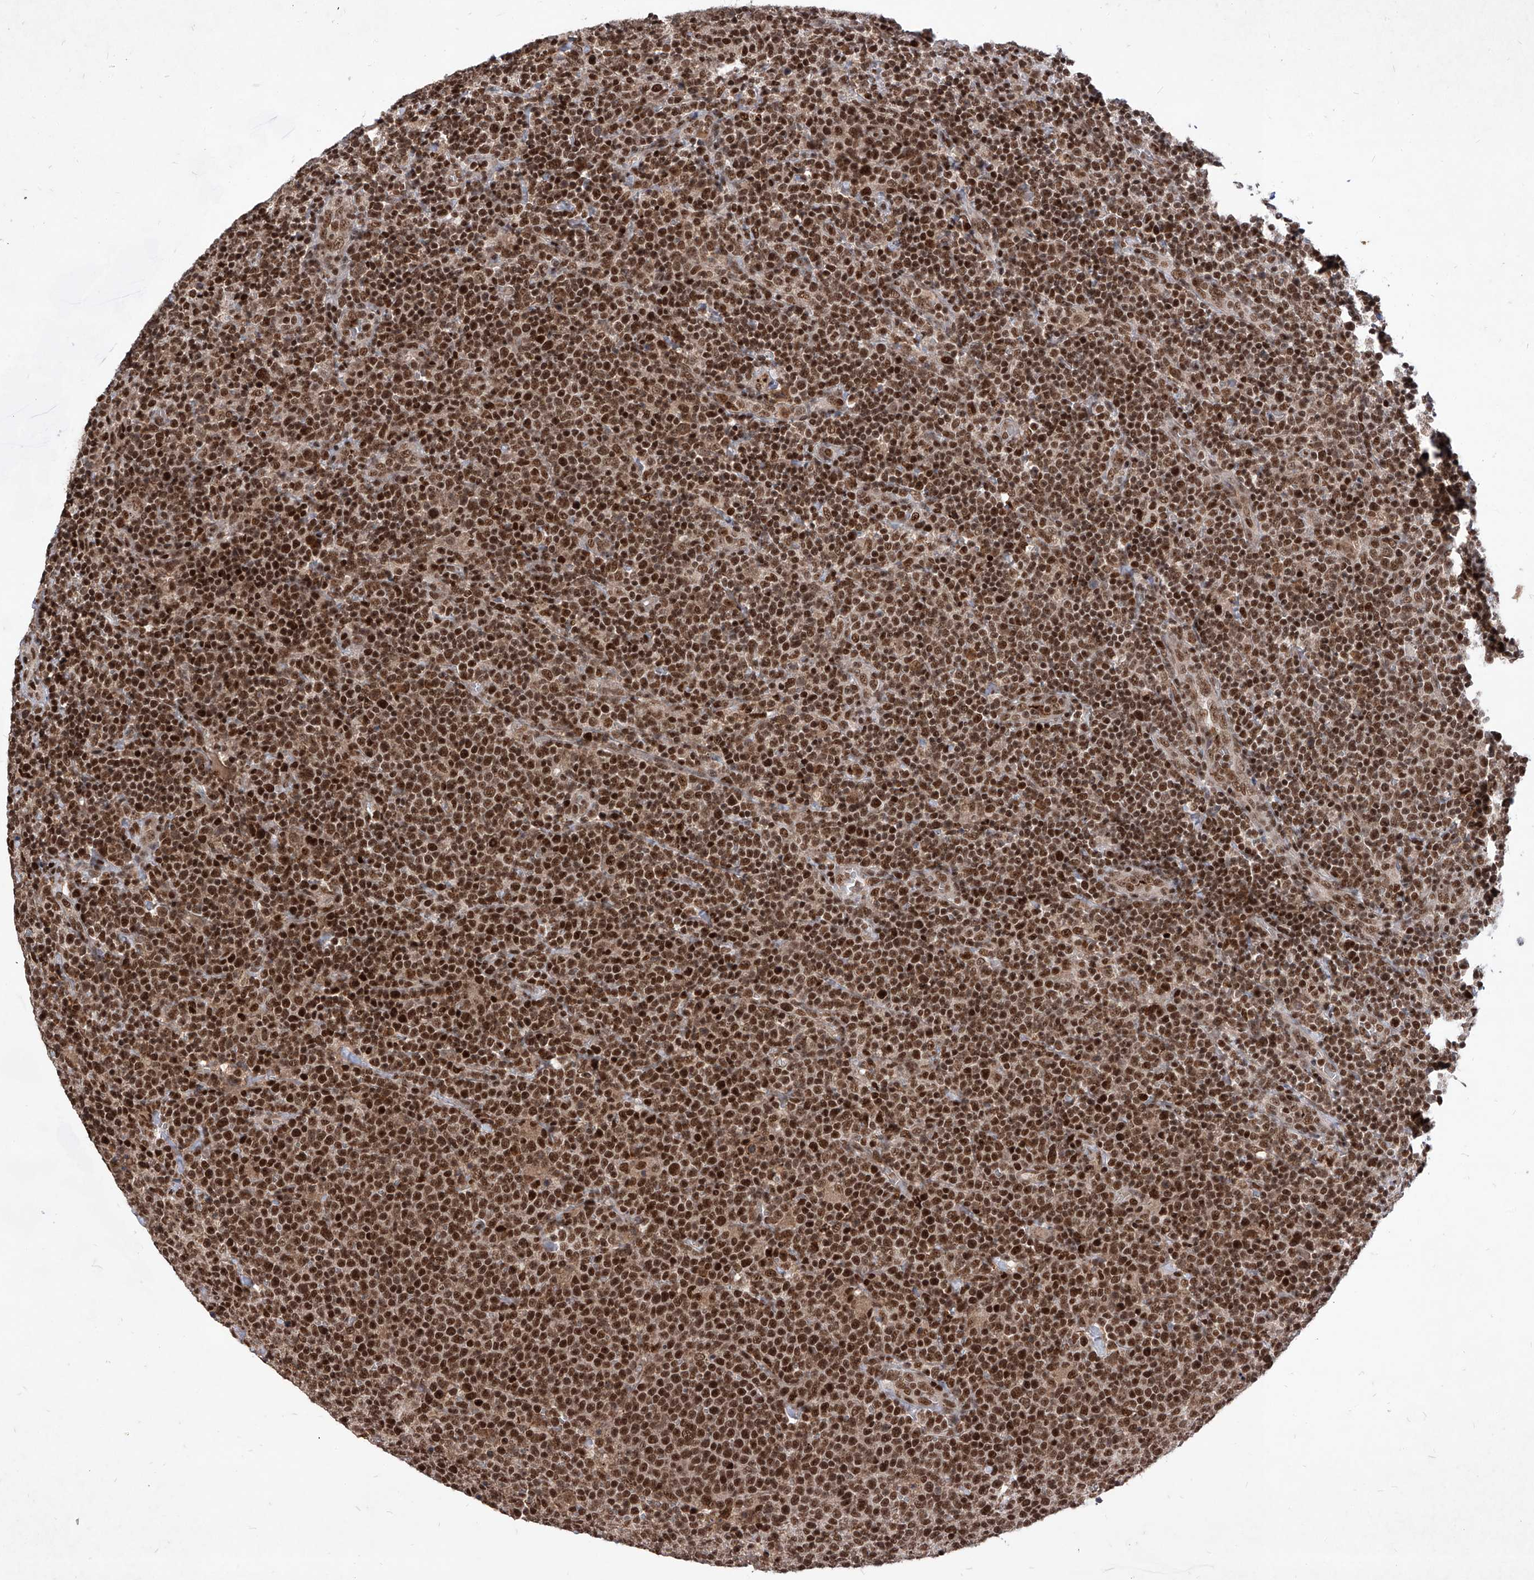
{"staining": {"intensity": "strong", "quantity": ">75%", "location": "nuclear"}, "tissue": "lymphoma", "cell_type": "Tumor cells", "image_type": "cancer", "snomed": [{"axis": "morphology", "description": "Malignant lymphoma, non-Hodgkin's type, High grade"}, {"axis": "topography", "description": "Lymph node"}], "caption": "Human high-grade malignant lymphoma, non-Hodgkin's type stained with a protein marker exhibits strong staining in tumor cells.", "gene": "IRF2", "patient": {"sex": "male", "age": 61}}